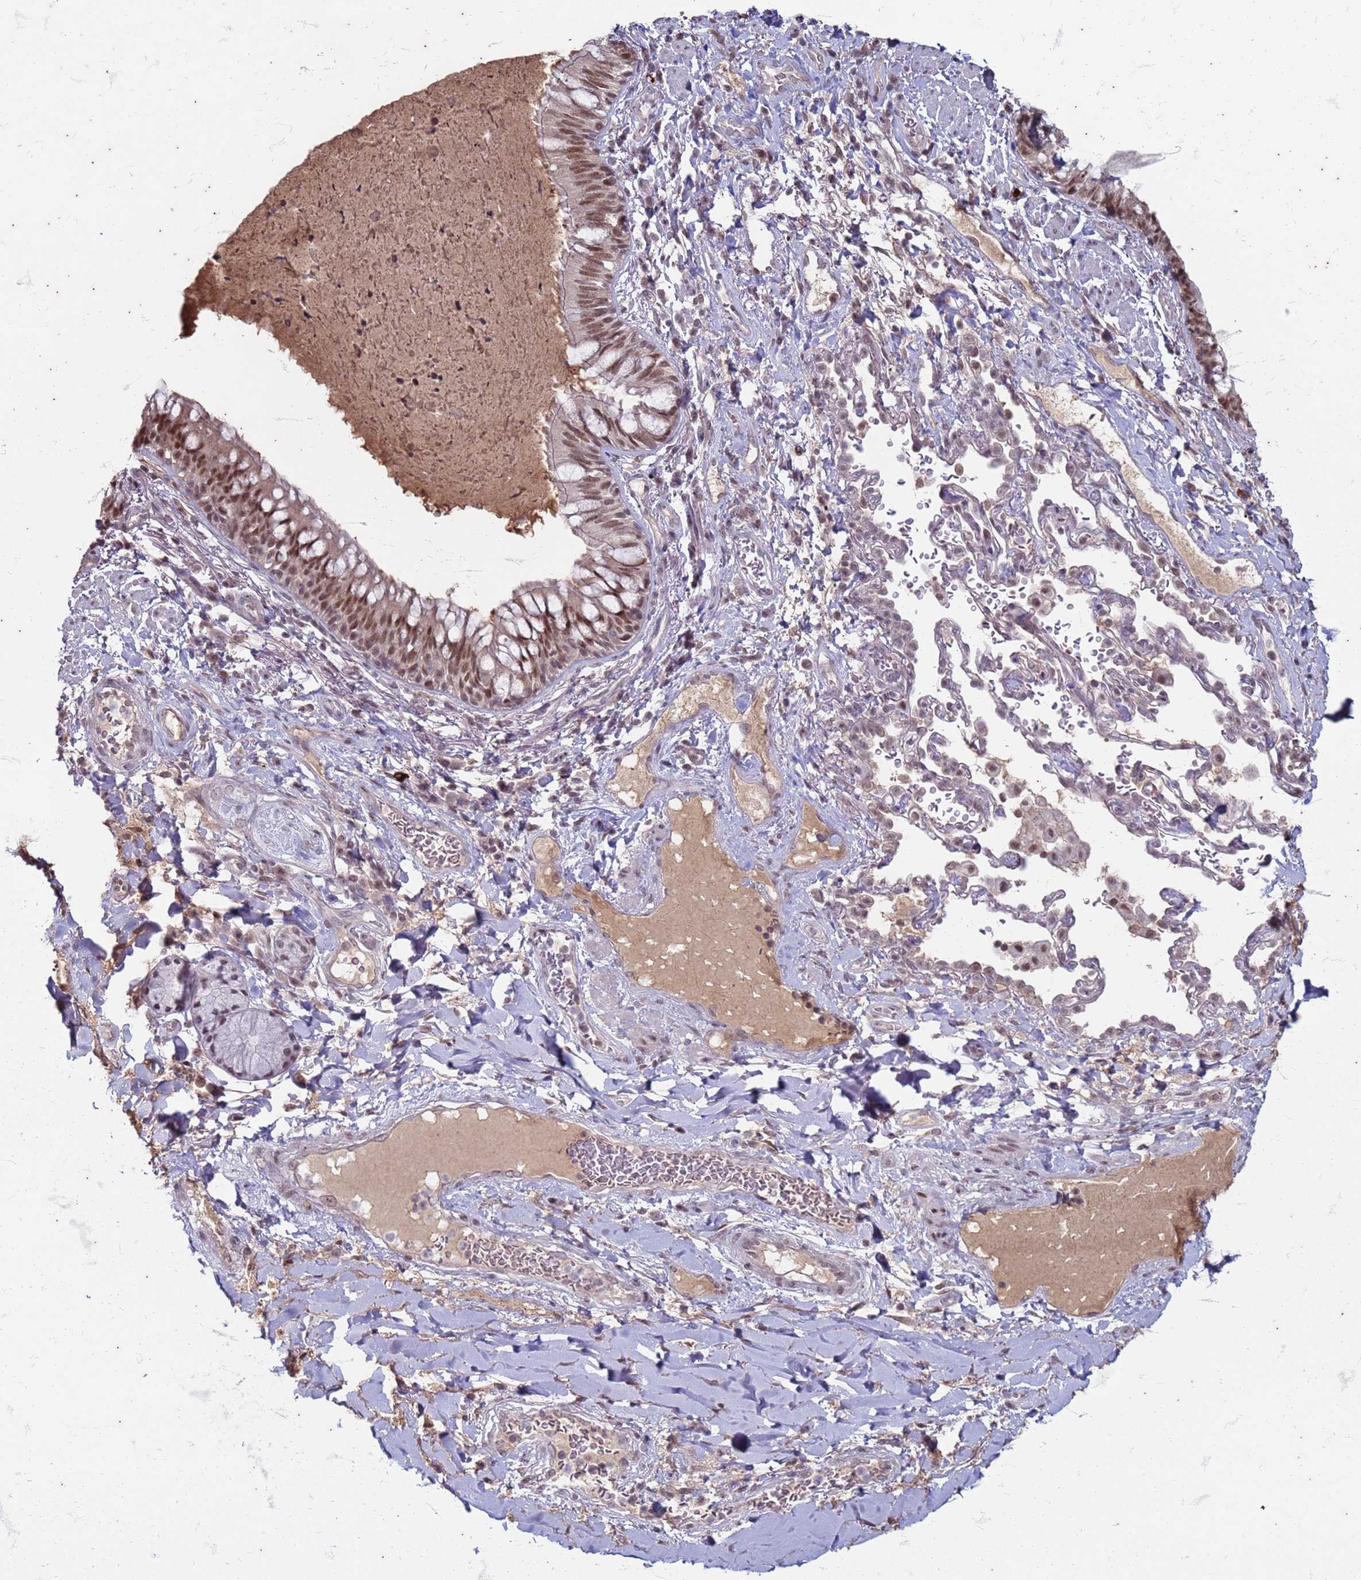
{"staining": {"intensity": "moderate", "quantity": ">75%", "location": "nuclear"}, "tissue": "nasopharynx", "cell_type": "Respiratory epithelial cells", "image_type": "normal", "snomed": [{"axis": "morphology", "description": "Normal tissue, NOS"}, {"axis": "topography", "description": "Nasopharynx"}], "caption": "Protein expression by immunohistochemistry exhibits moderate nuclear expression in approximately >75% of respiratory epithelial cells in benign nasopharynx.", "gene": "TRMT6", "patient": {"sex": "male", "age": 64}}